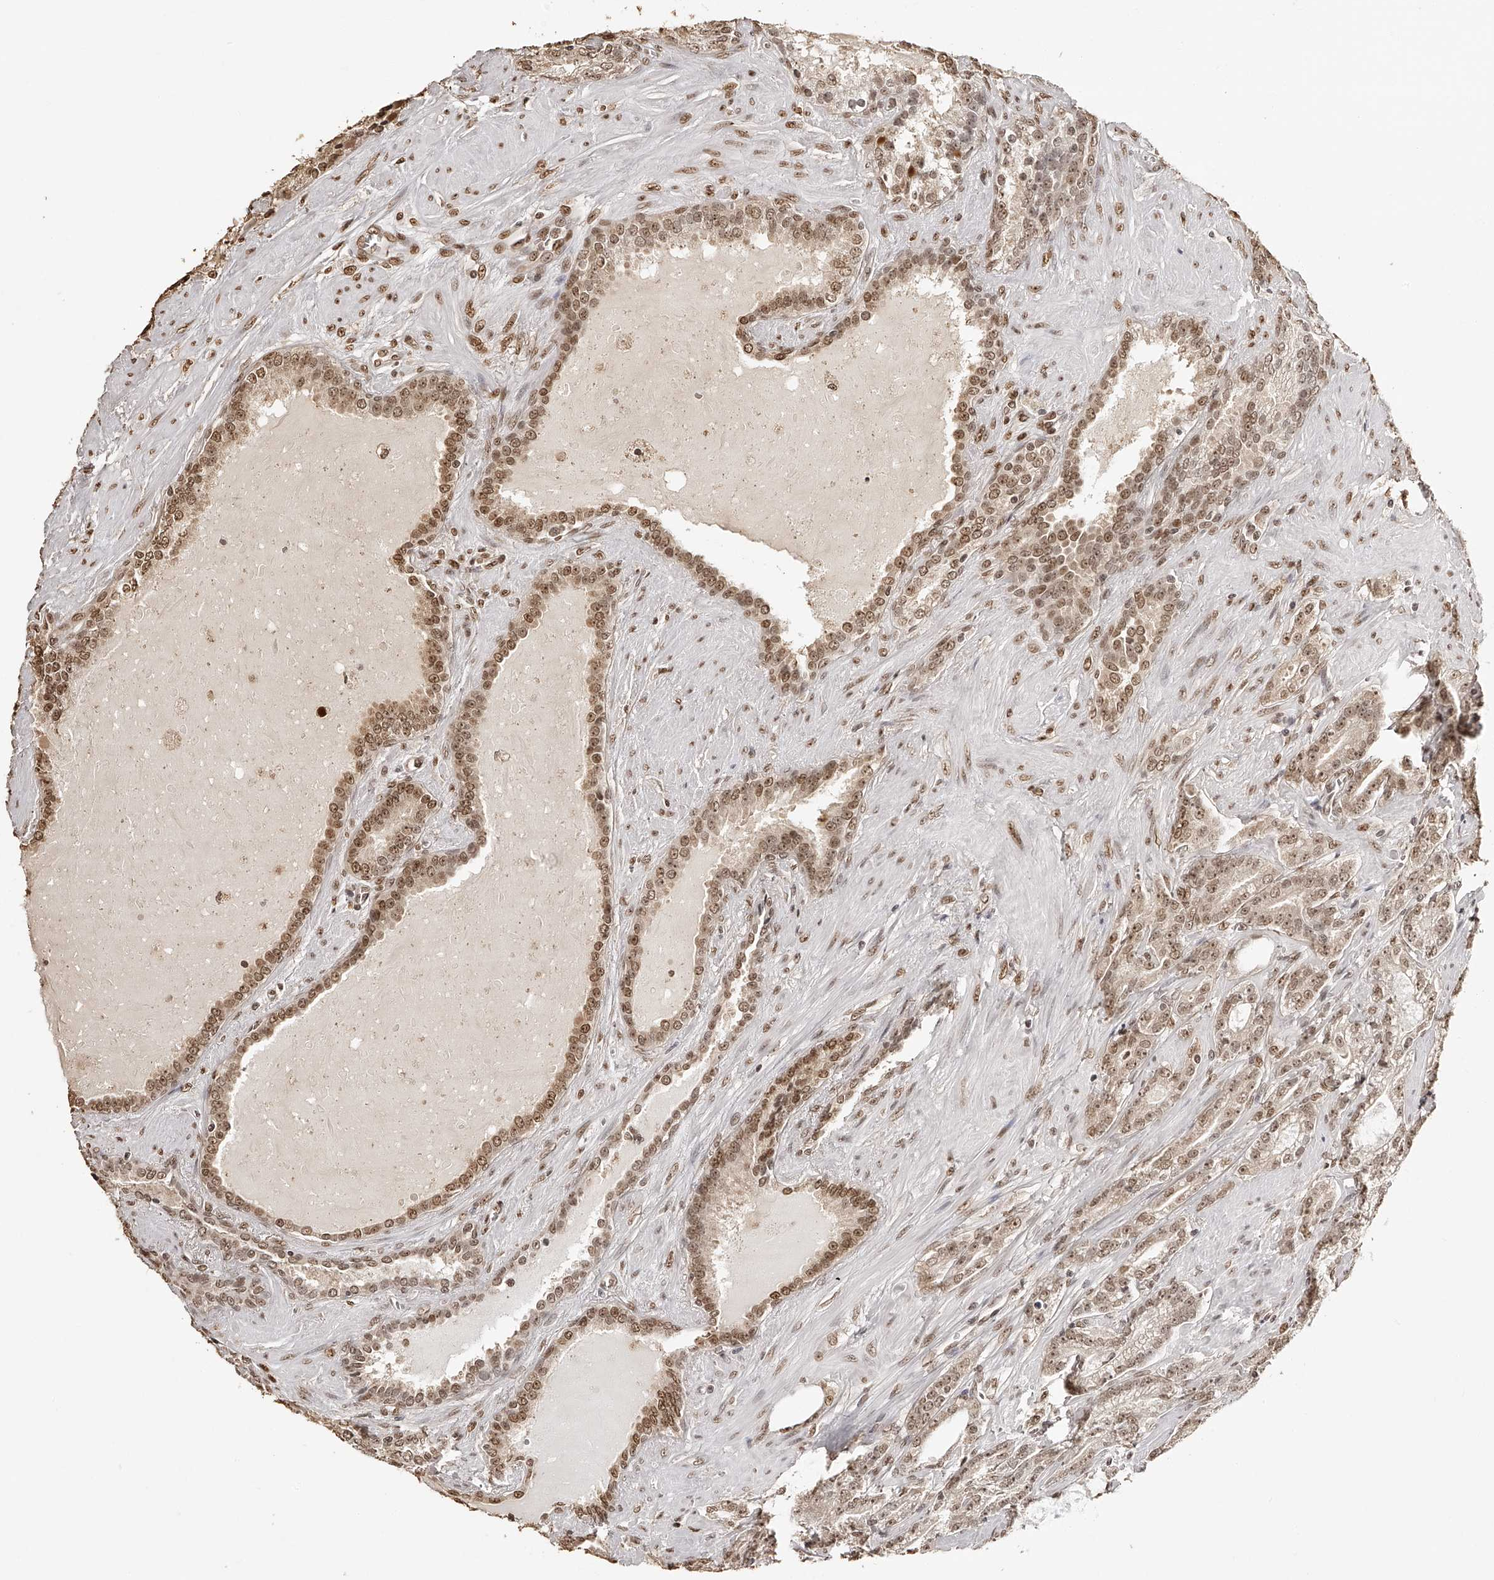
{"staining": {"intensity": "moderate", "quantity": ">75%", "location": "nuclear"}, "tissue": "prostate cancer", "cell_type": "Tumor cells", "image_type": "cancer", "snomed": [{"axis": "morphology", "description": "Adenocarcinoma, High grade"}, {"axis": "topography", "description": "Prostate"}], "caption": "This micrograph demonstrates prostate cancer (adenocarcinoma (high-grade)) stained with IHC to label a protein in brown. The nuclear of tumor cells show moderate positivity for the protein. Nuclei are counter-stained blue.", "gene": "ZNF503", "patient": {"sex": "male", "age": 73}}